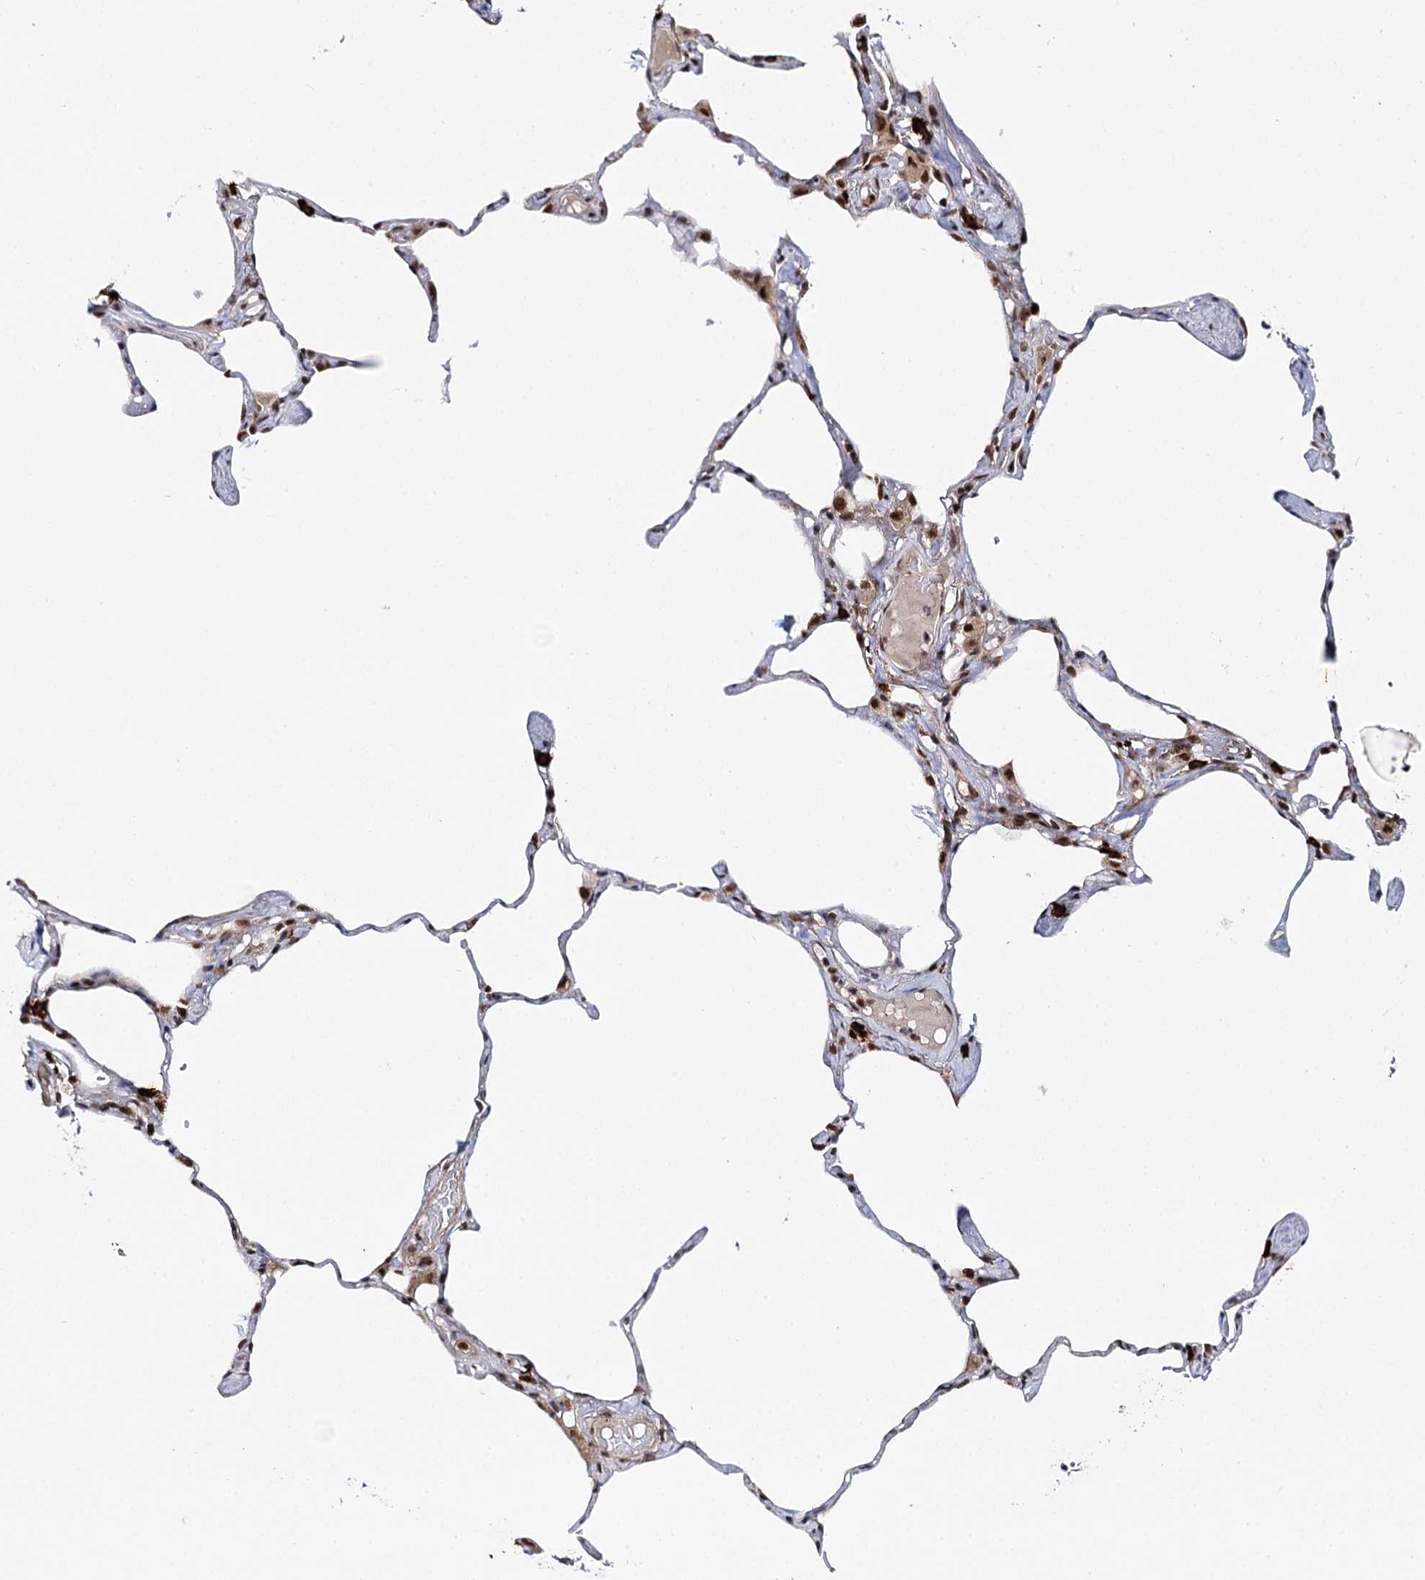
{"staining": {"intensity": "strong", "quantity": "<25%", "location": "nuclear"}, "tissue": "lung", "cell_type": "Alveolar cells", "image_type": "normal", "snomed": [{"axis": "morphology", "description": "Normal tissue, NOS"}, {"axis": "topography", "description": "Lung"}], "caption": "Protein expression analysis of normal lung demonstrates strong nuclear staining in approximately <25% of alveolar cells.", "gene": "BUD13", "patient": {"sex": "male", "age": 65}}